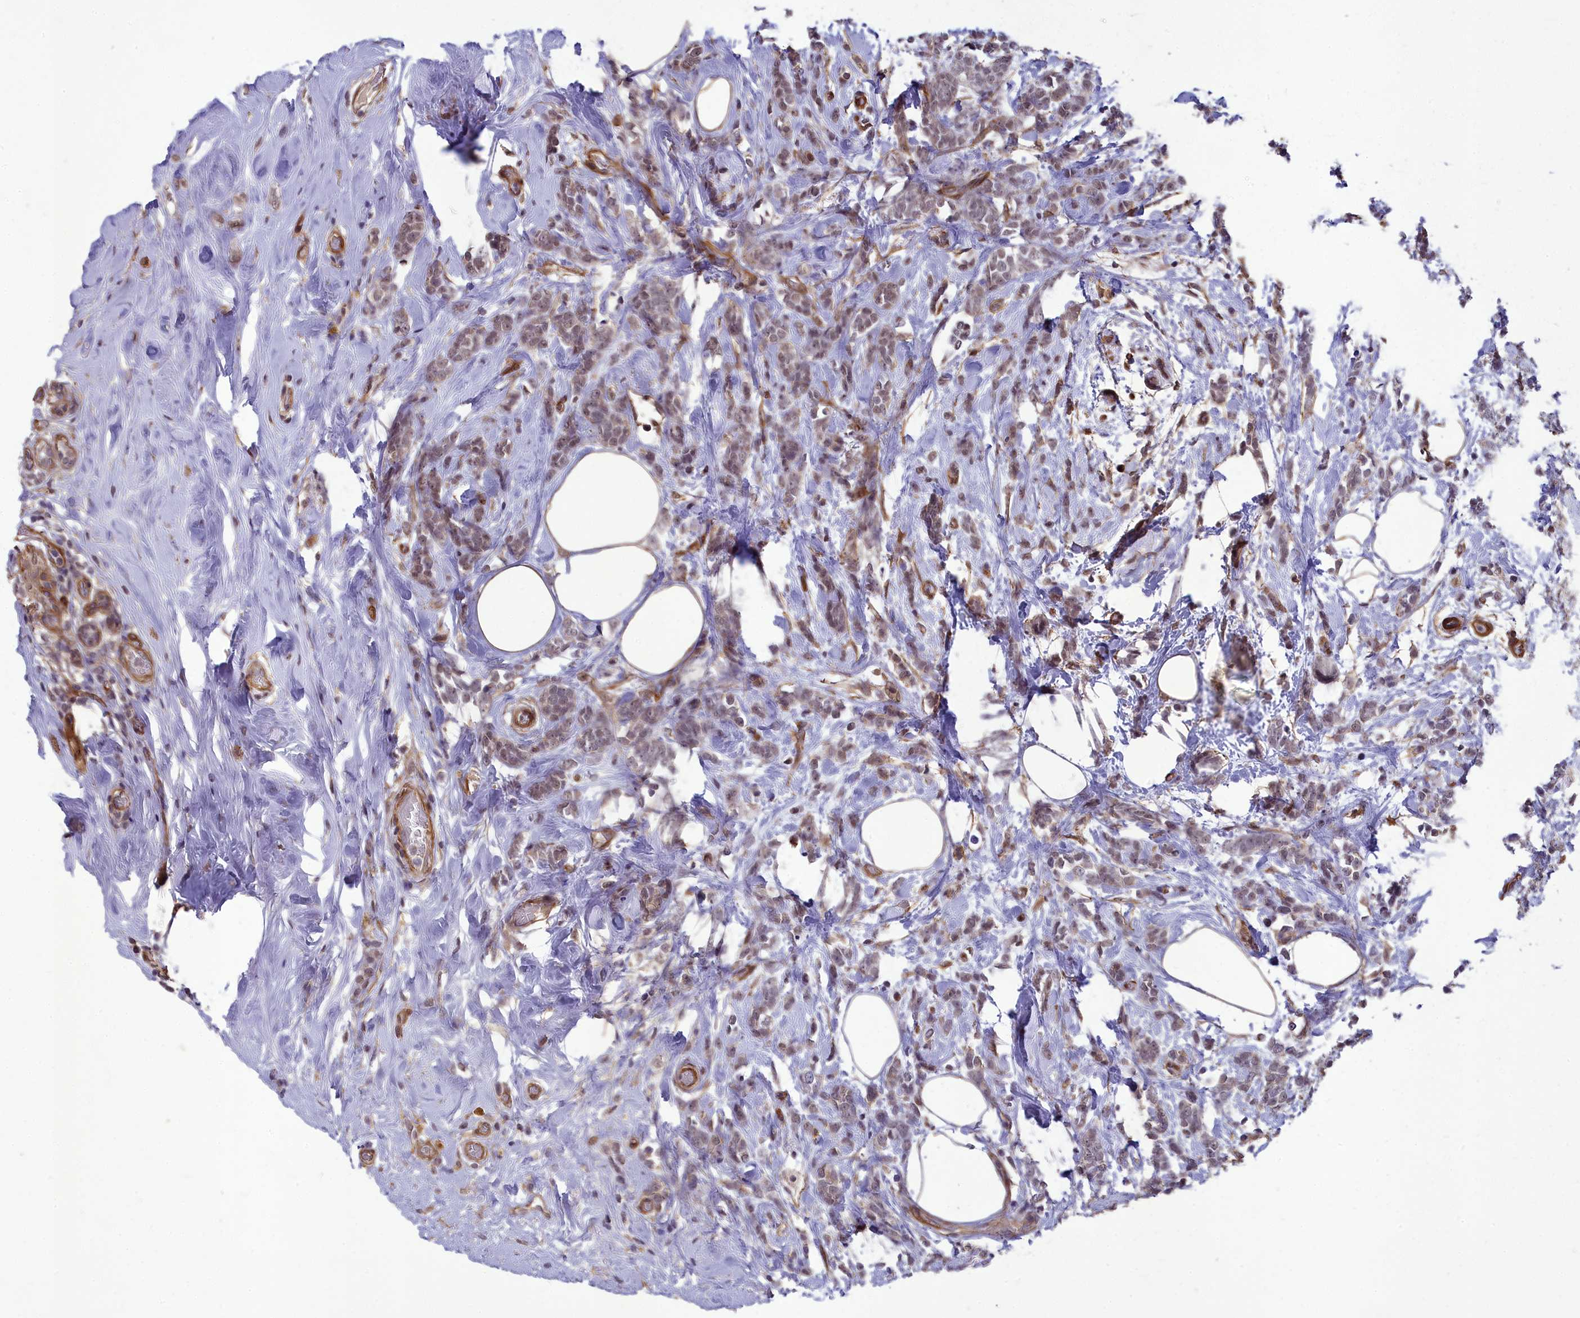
{"staining": {"intensity": "weak", "quantity": ">75%", "location": "nuclear"}, "tissue": "breast cancer", "cell_type": "Tumor cells", "image_type": "cancer", "snomed": [{"axis": "morphology", "description": "Lobular carcinoma"}, {"axis": "topography", "description": "Breast"}], "caption": "There is low levels of weak nuclear staining in tumor cells of lobular carcinoma (breast), as demonstrated by immunohistochemical staining (brown color).", "gene": "TNS1", "patient": {"sex": "female", "age": 58}}